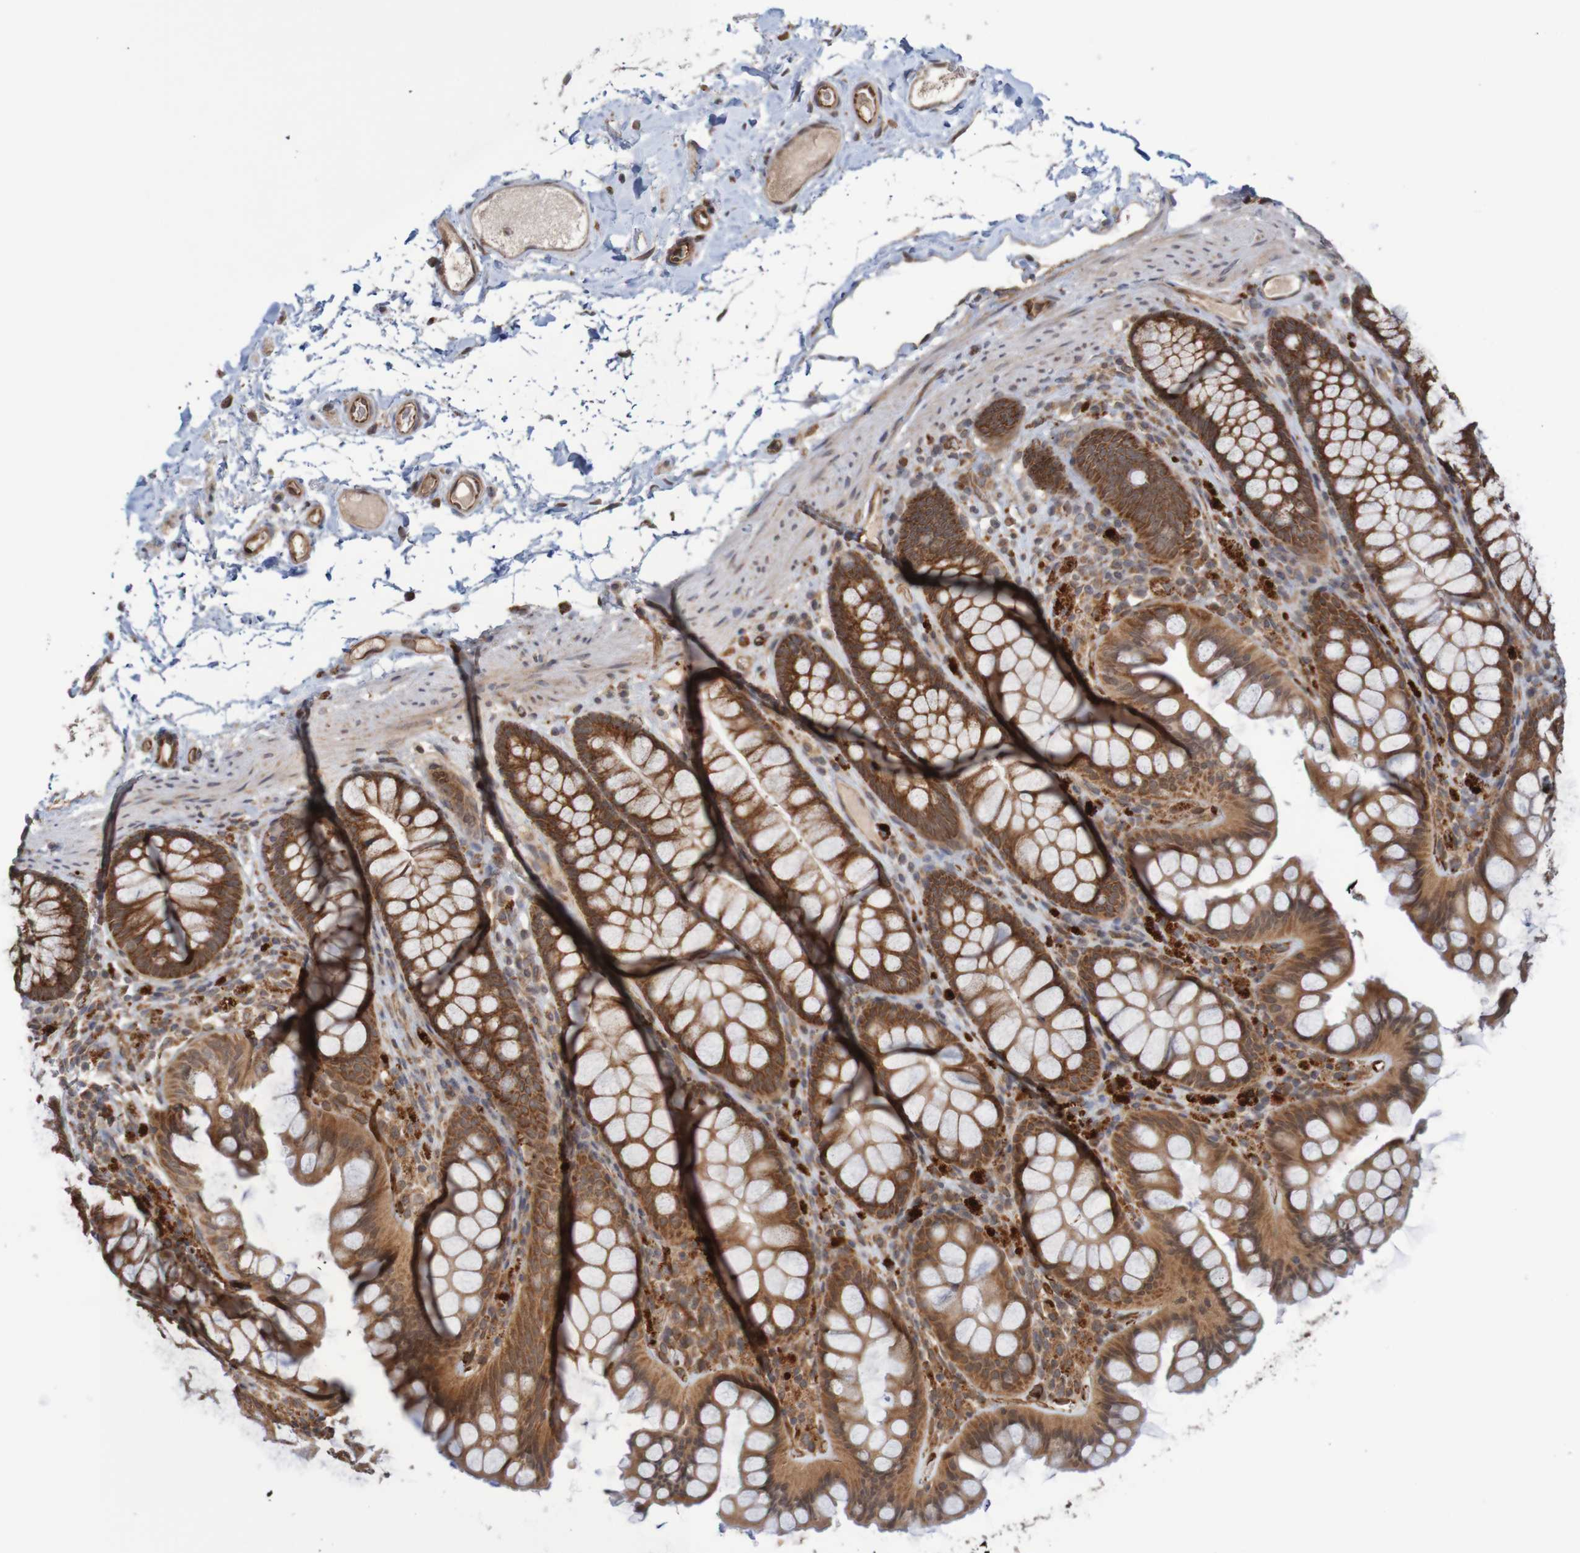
{"staining": {"intensity": "moderate", "quantity": ">75%", "location": "cytoplasmic/membranous,nuclear"}, "tissue": "colon", "cell_type": "Endothelial cells", "image_type": "normal", "snomed": [{"axis": "morphology", "description": "Normal tissue, NOS"}, {"axis": "topography", "description": "Colon"}], "caption": "Colon stained for a protein exhibits moderate cytoplasmic/membranous,nuclear positivity in endothelial cells. (Stains: DAB (3,3'-diaminobenzidine) in brown, nuclei in blue, Microscopy: brightfield microscopy at high magnification).", "gene": "MRPL52", "patient": {"sex": "female", "age": 55}}